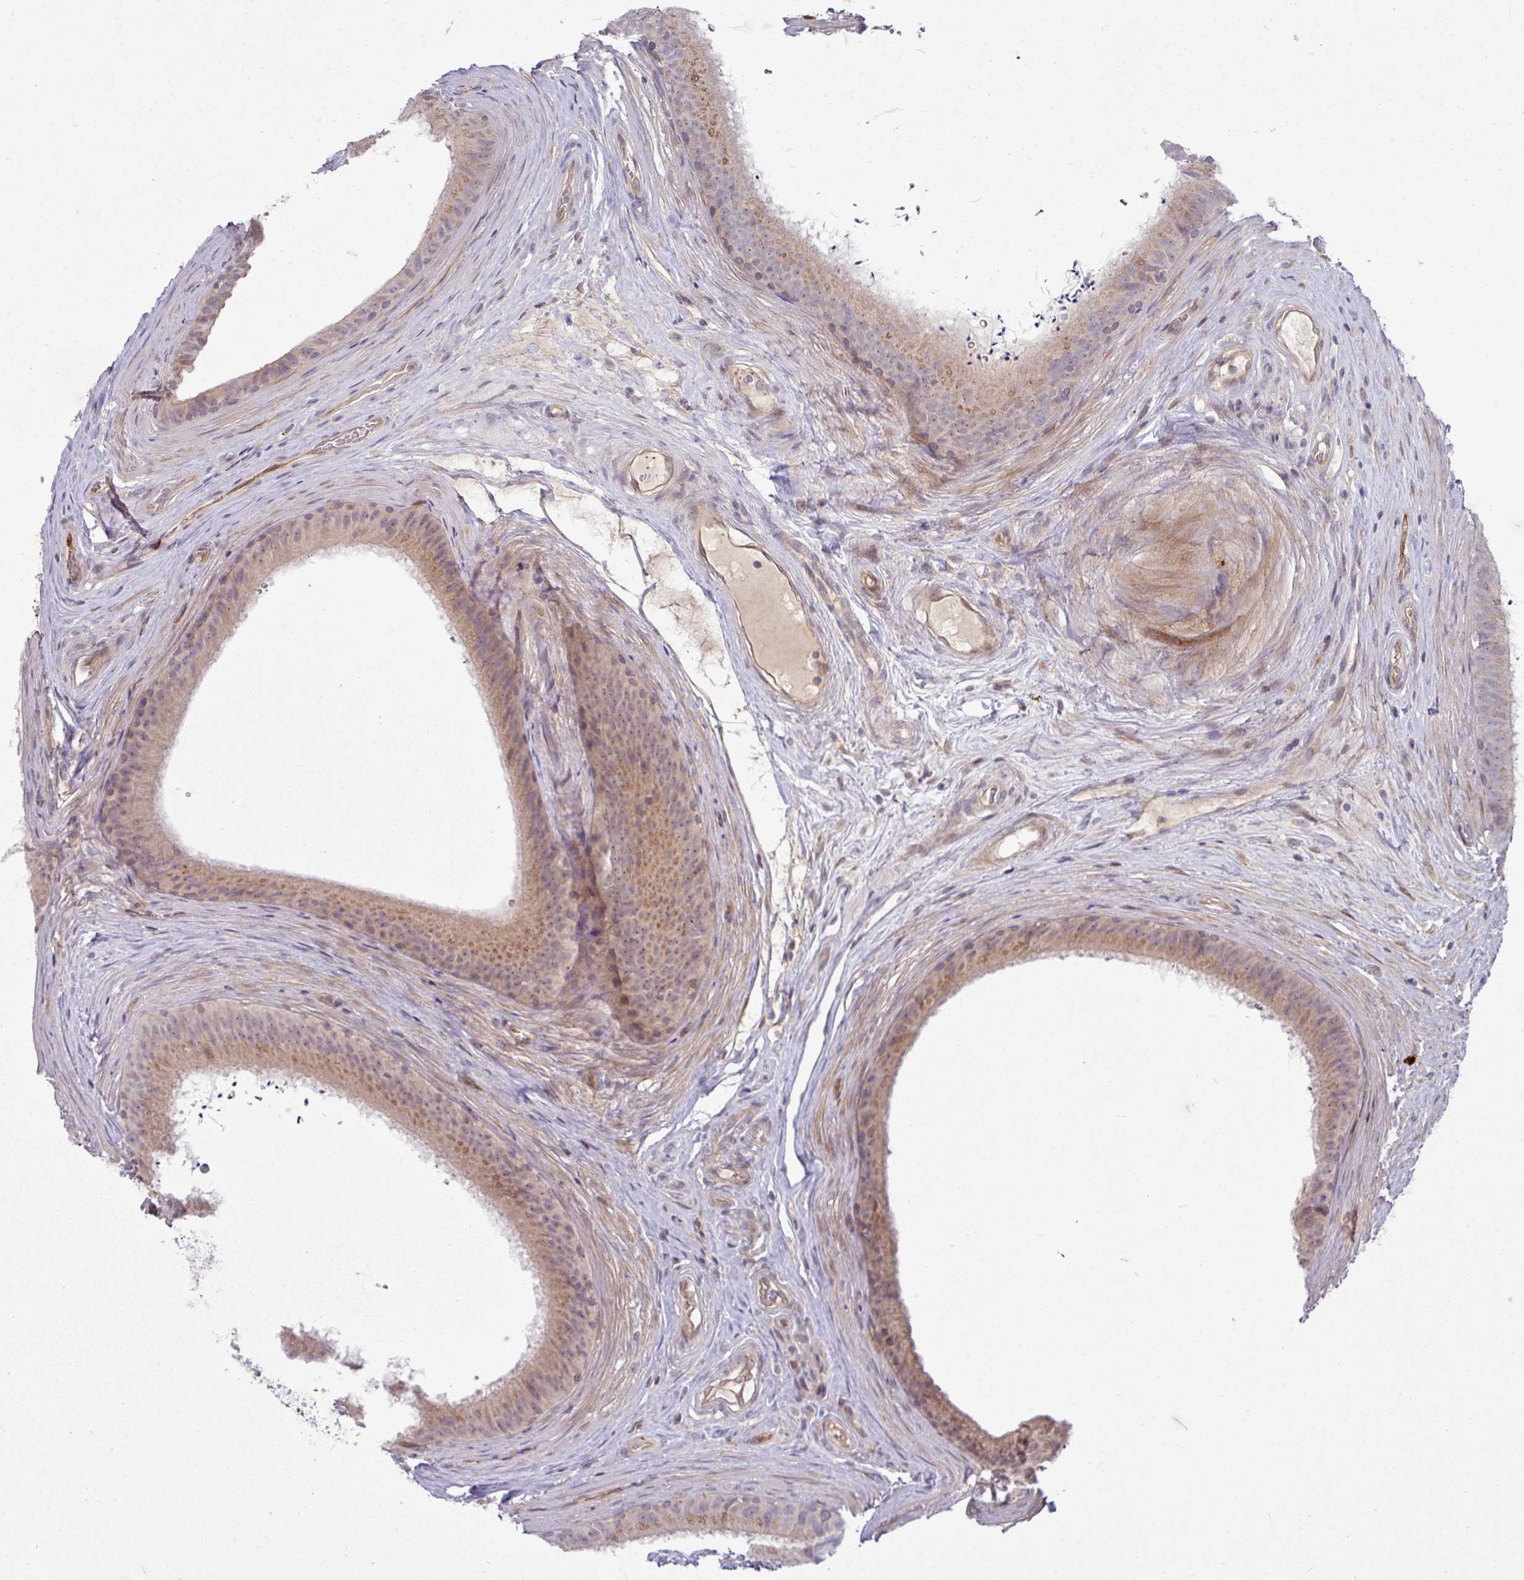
{"staining": {"intensity": "moderate", "quantity": "25%-75%", "location": "cytoplasmic/membranous"}, "tissue": "epididymis", "cell_type": "Glandular cells", "image_type": "normal", "snomed": [{"axis": "morphology", "description": "Normal tissue, NOS"}, {"axis": "topography", "description": "Testis"}, {"axis": "topography", "description": "Epididymis"}], "caption": "An image of epididymis stained for a protein displays moderate cytoplasmic/membranous brown staining in glandular cells. (Brightfield microscopy of DAB IHC at high magnification).", "gene": "B4GALNT4", "patient": {"sex": "male", "age": 41}}